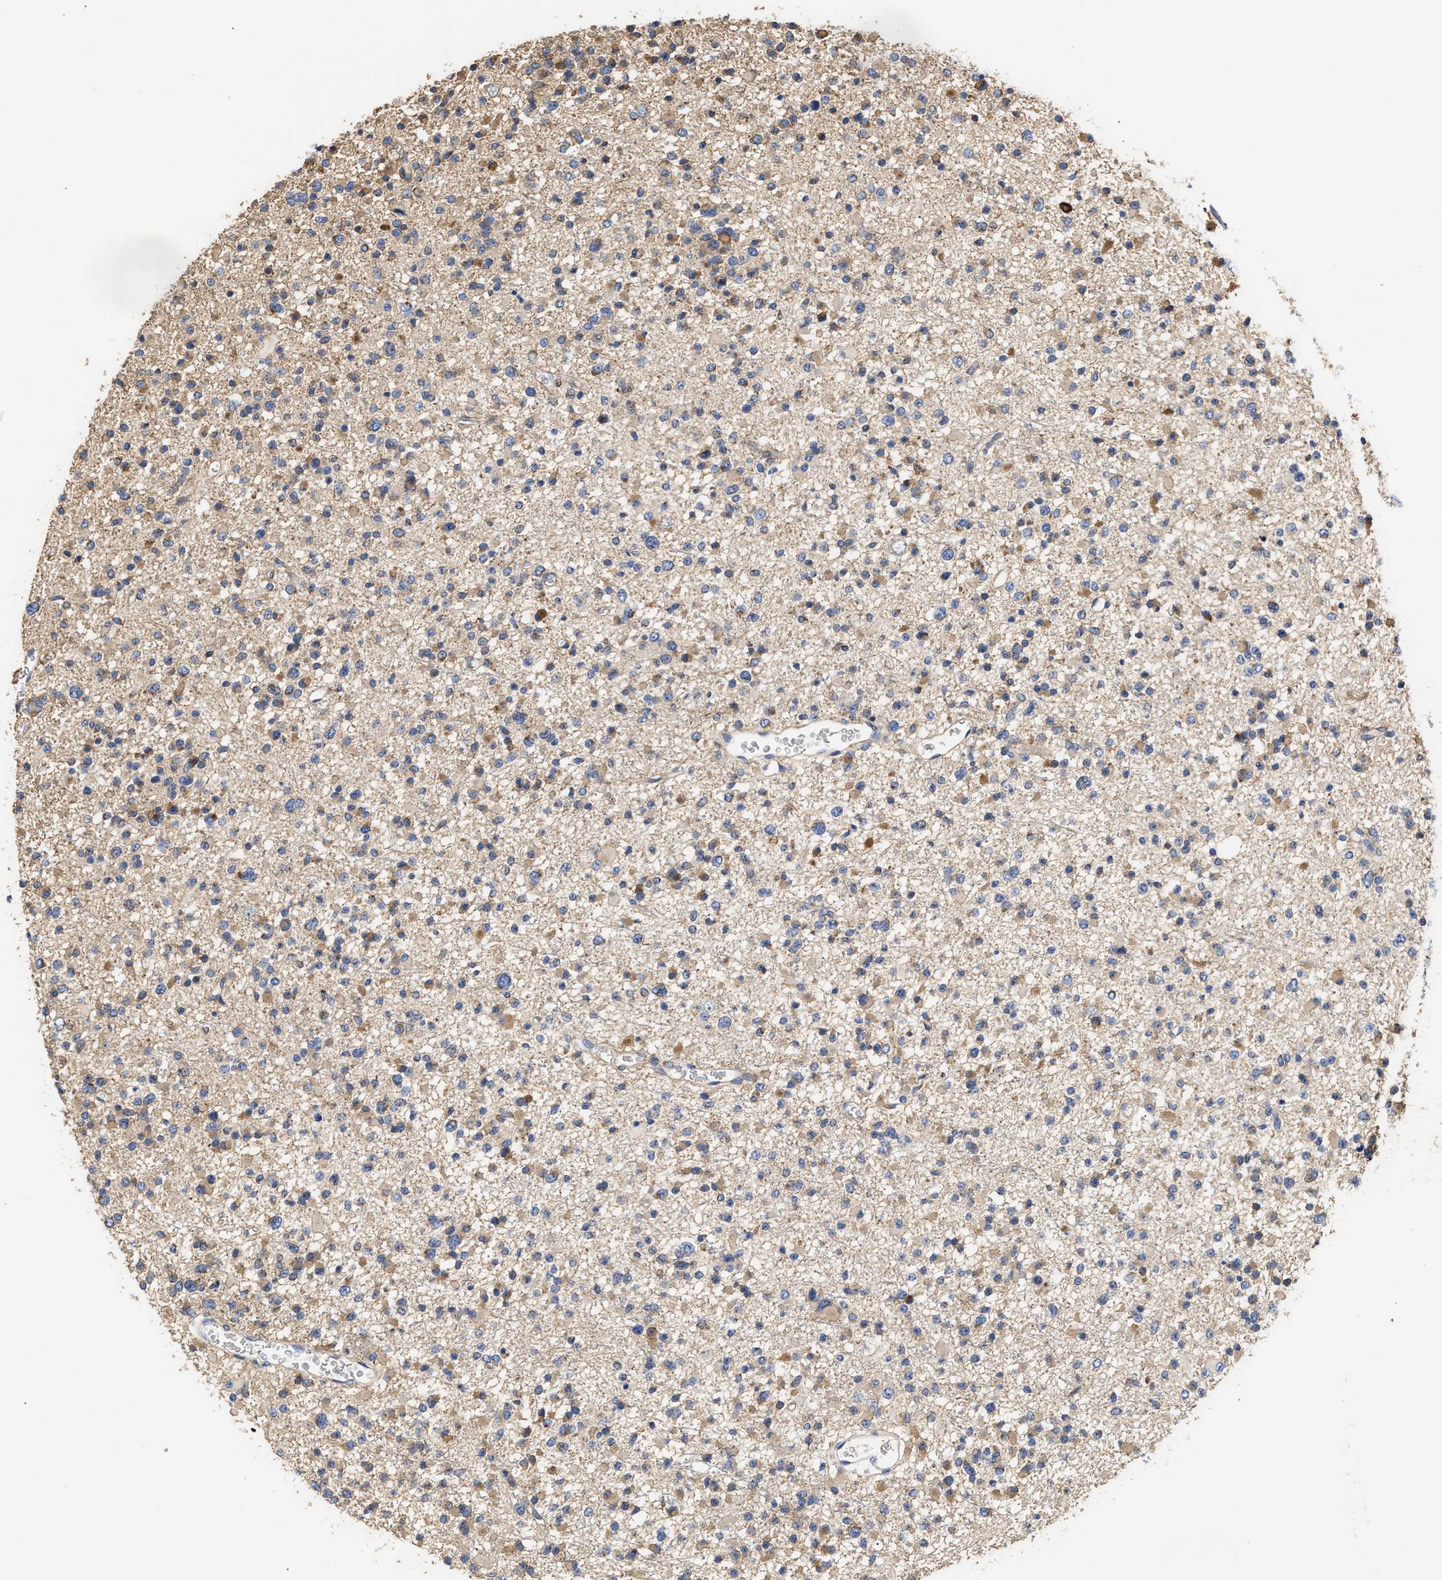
{"staining": {"intensity": "moderate", "quantity": "25%-75%", "location": "cytoplasmic/membranous"}, "tissue": "glioma", "cell_type": "Tumor cells", "image_type": "cancer", "snomed": [{"axis": "morphology", "description": "Glioma, malignant, Low grade"}, {"axis": "topography", "description": "Brain"}], "caption": "Moderate cytoplasmic/membranous expression for a protein is present in about 25%-75% of tumor cells of malignant glioma (low-grade) using immunohistochemistry.", "gene": "MALSU1", "patient": {"sex": "female", "age": 22}}